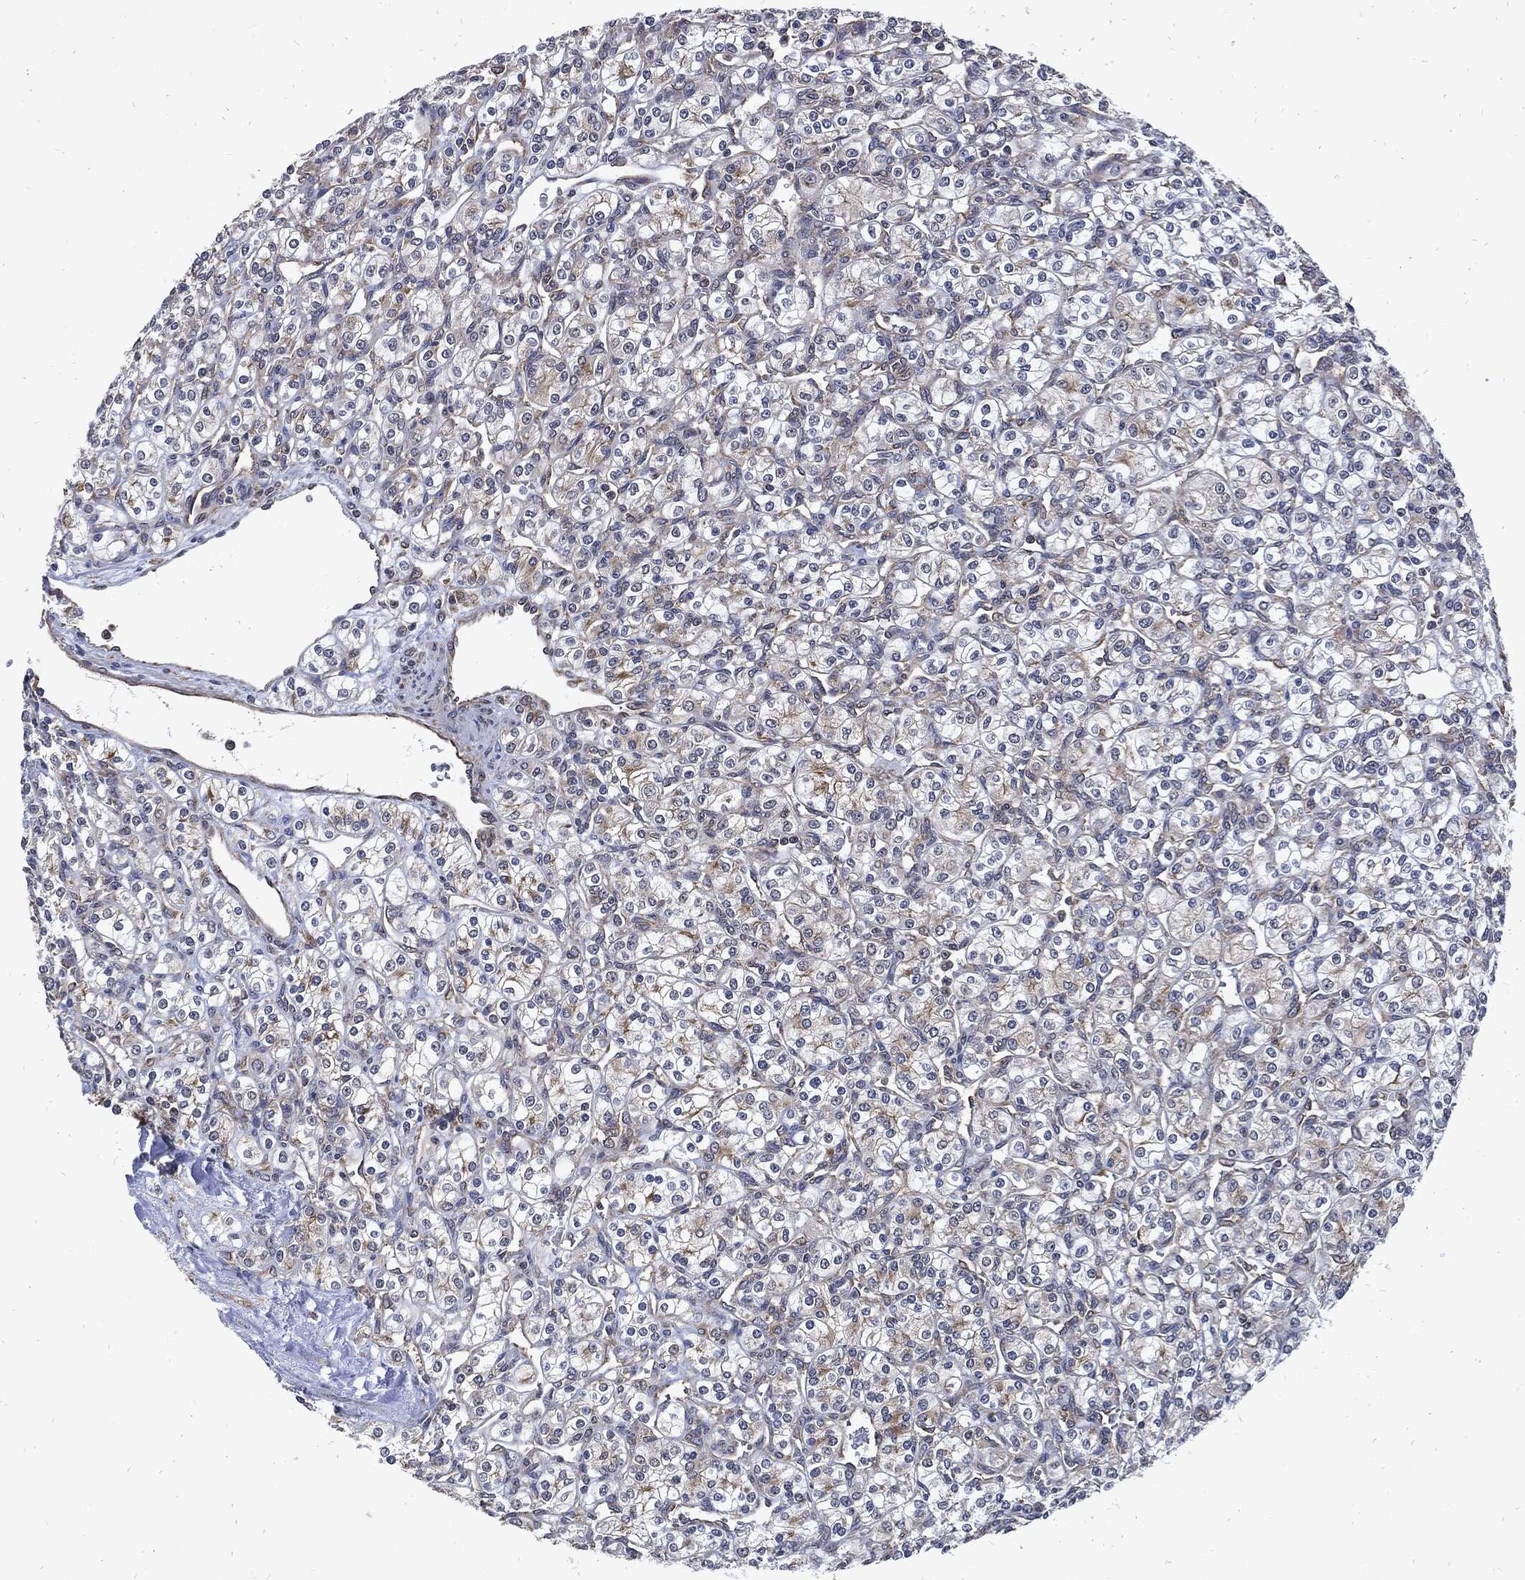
{"staining": {"intensity": "moderate", "quantity": "<25%", "location": "cytoplasmic/membranous"}, "tissue": "renal cancer", "cell_type": "Tumor cells", "image_type": "cancer", "snomed": [{"axis": "morphology", "description": "Adenocarcinoma, NOS"}, {"axis": "topography", "description": "Kidney"}], "caption": "Human renal cancer stained with a brown dye reveals moderate cytoplasmic/membranous positive staining in about <25% of tumor cells.", "gene": "DCTN1", "patient": {"sex": "male", "age": 77}}